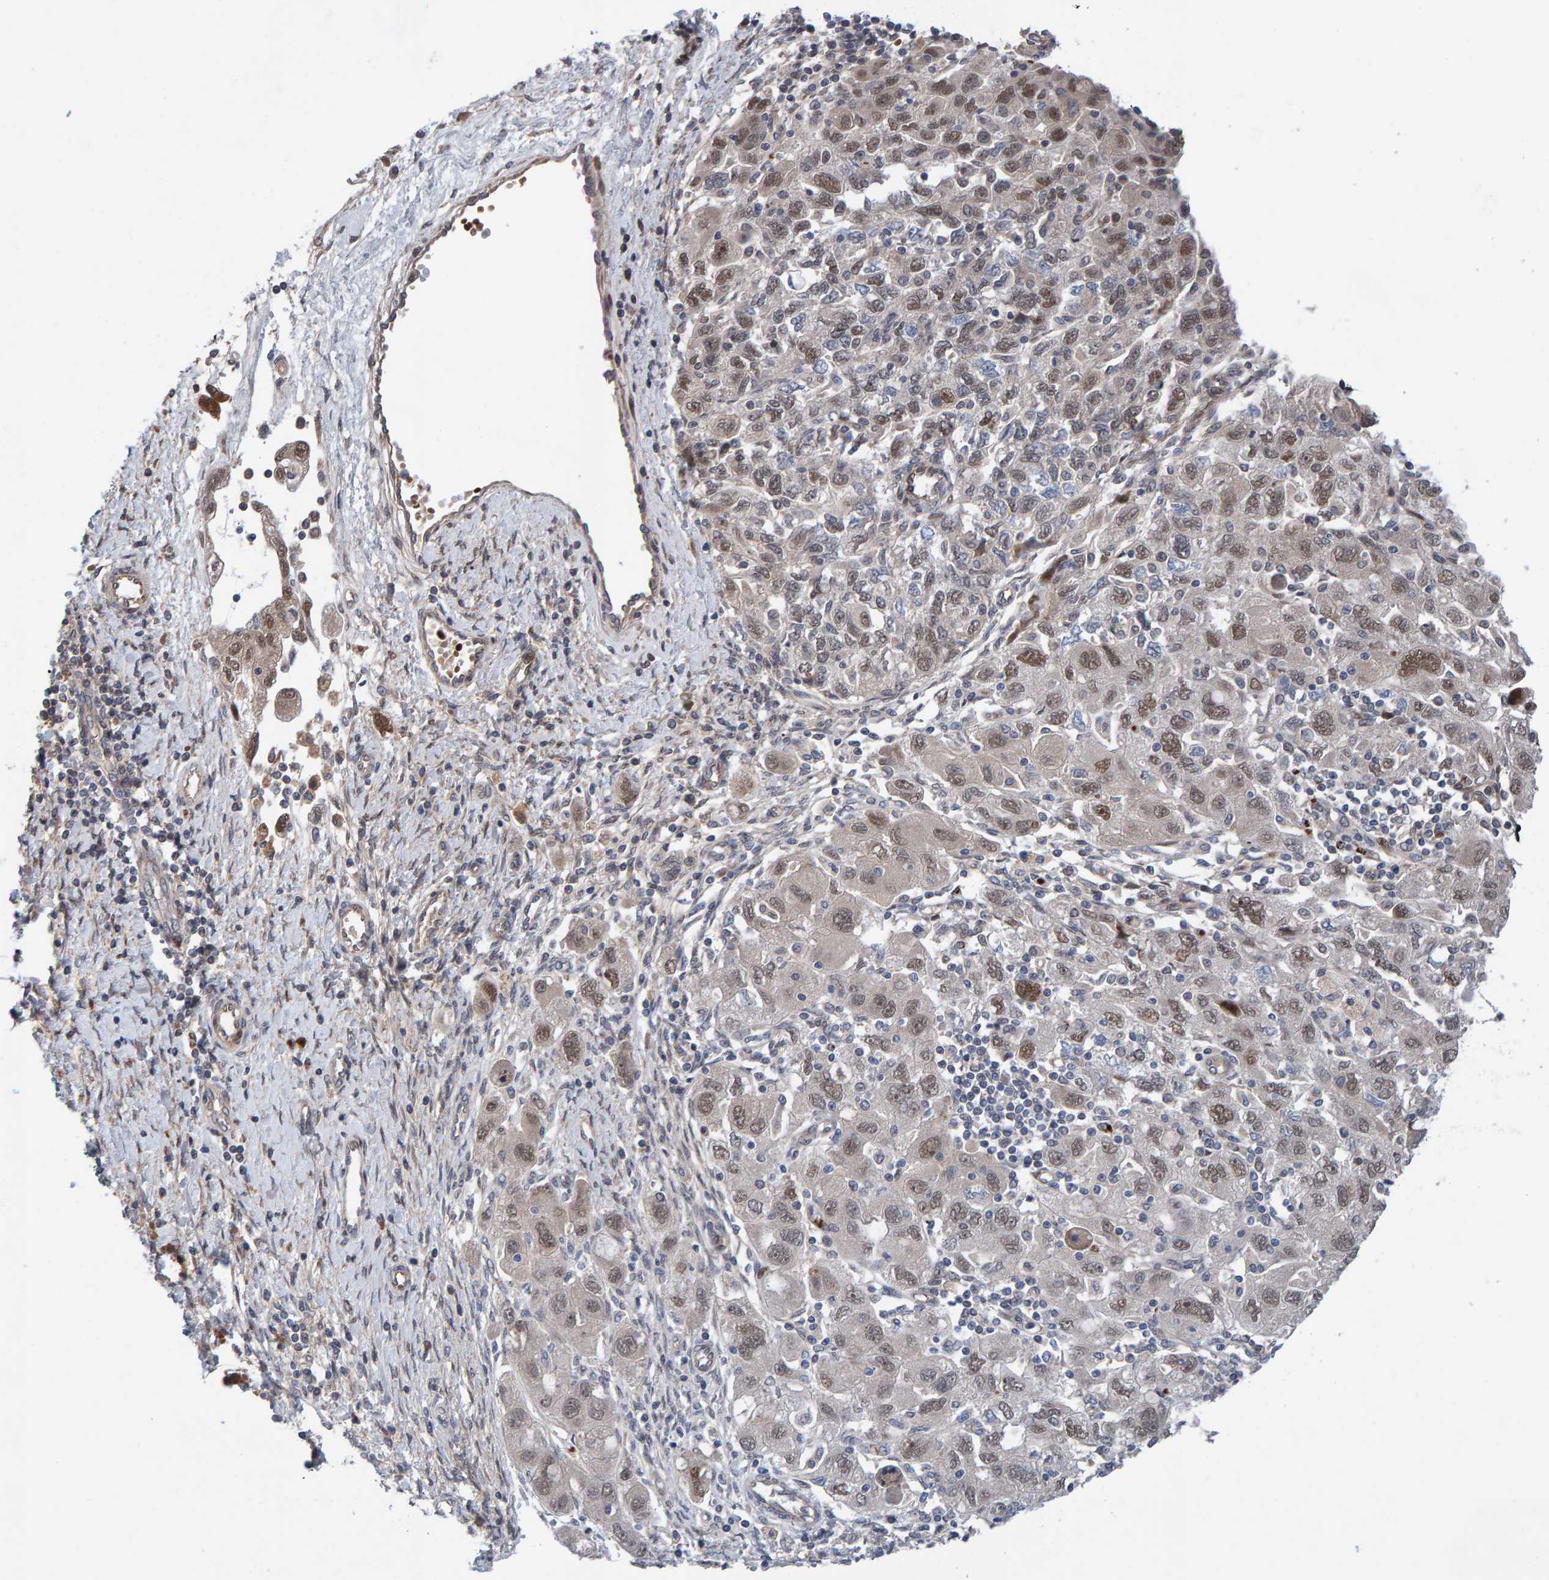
{"staining": {"intensity": "weak", "quantity": "25%-75%", "location": "nuclear"}, "tissue": "ovarian cancer", "cell_type": "Tumor cells", "image_type": "cancer", "snomed": [{"axis": "morphology", "description": "Carcinoma, NOS"}, {"axis": "morphology", "description": "Cystadenocarcinoma, serous, NOS"}, {"axis": "topography", "description": "Ovary"}], "caption": "IHC image of neoplastic tissue: human ovarian cancer (carcinoma) stained using immunohistochemistry shows low levels of weak protein expression localized specifically in the nuclear of tumor cells, appearing as a nuclear brown color.", "gene": "MFSD6L", "patient": {"sex": "female", "age": 69}}